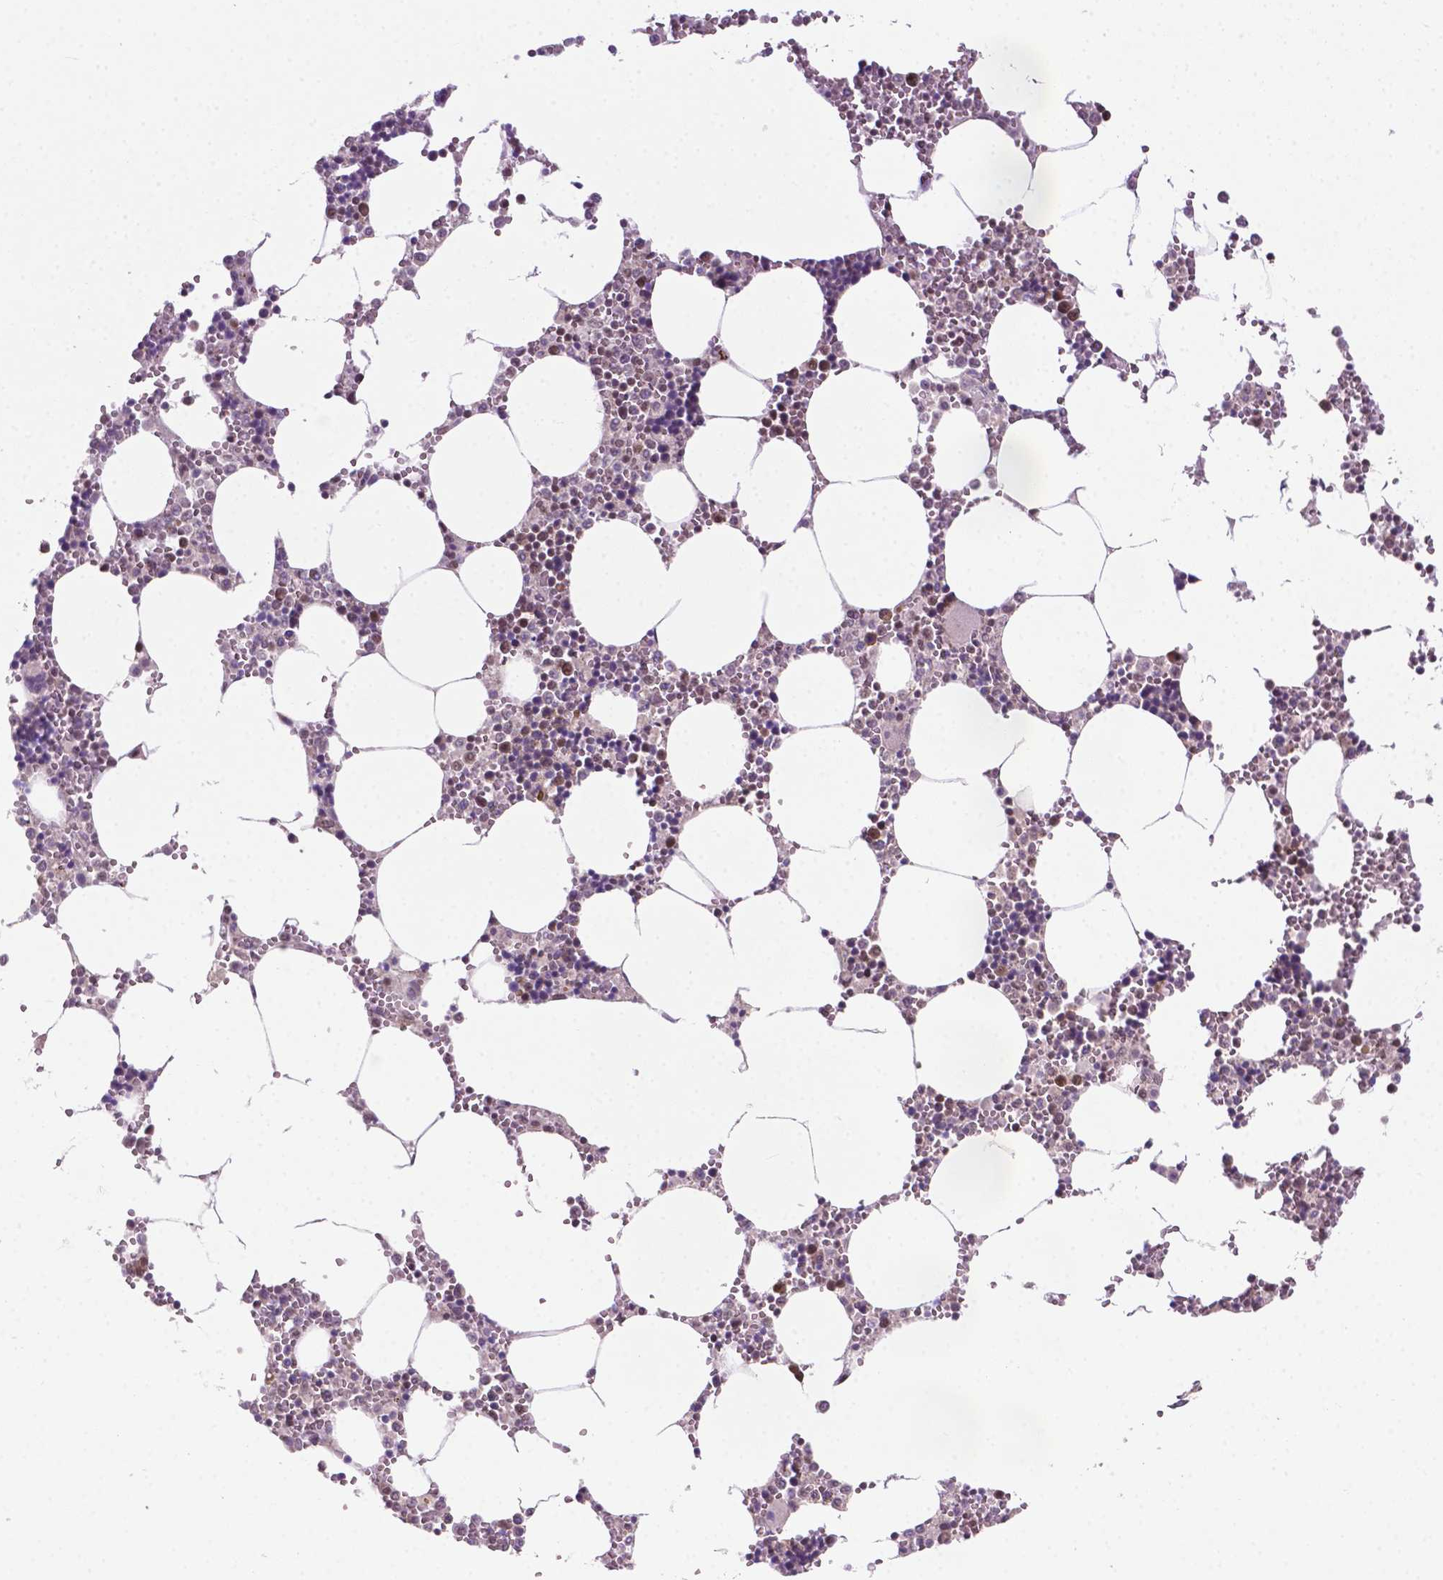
{"staining": {"intensity": "moderate", "quantity": "25%-75%", "location": "nuclear"}, "tissue": "bone marrow", "cell_type": "Hematopoietic cells", "image_type": "normal", "snomed": [{"axis": "morphology", "description": "Normal tissue, NOS"}, {"axis": "topography", "description": "Bone marrow"}], "caption": "This is a micrograph of IHC staining of normal bone marrow, which shows moderate positivity in the nuclear of hematopoietic cells.", "gene": "PHAX", "patient": {"sex": "male", "age": 54}}